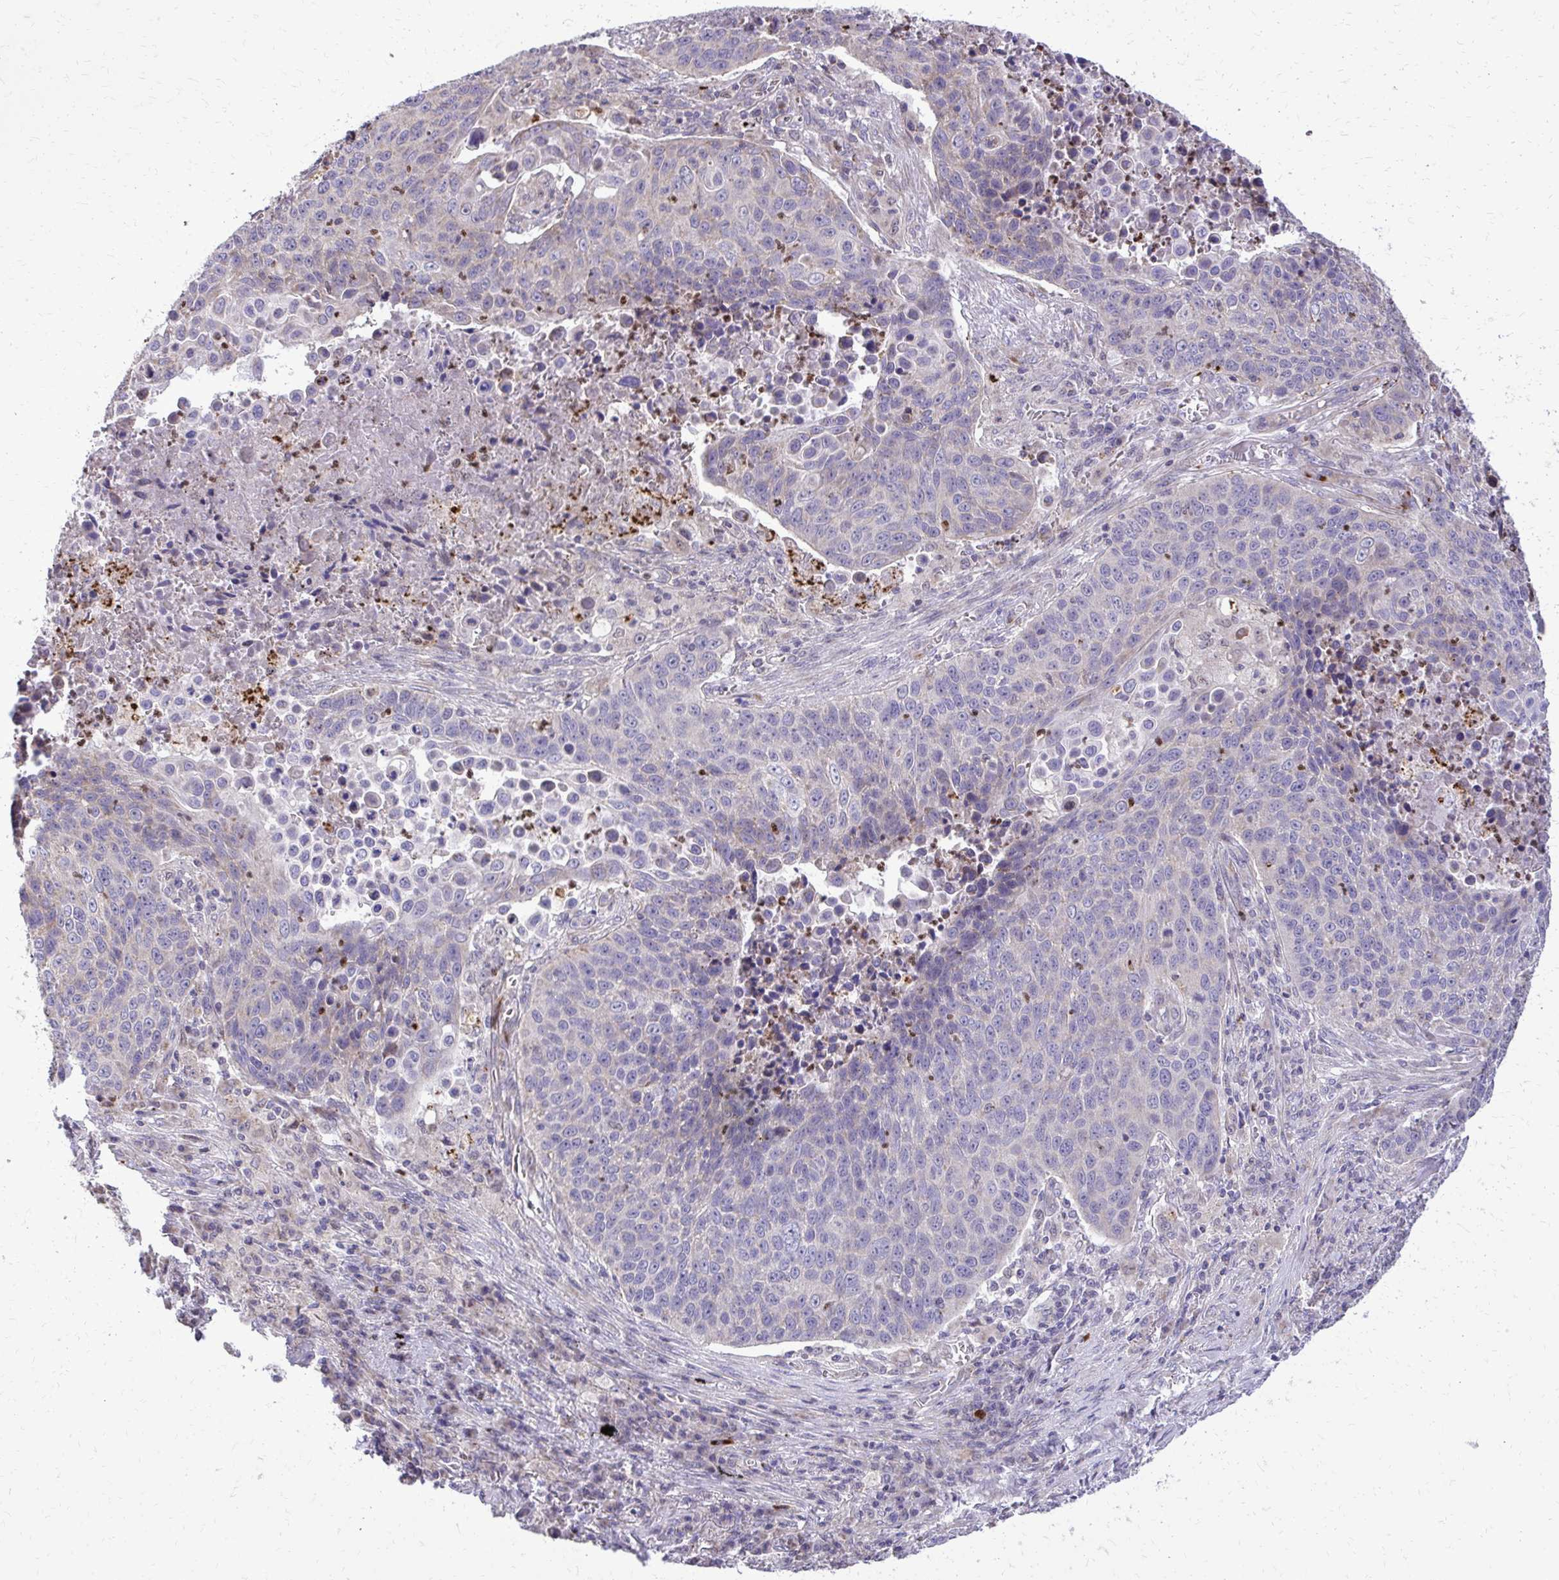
{"staining": {"intensity": "negative", "quantity": "none", "location": "none"}, "tissue": "lung cancer", "cell_type": "Tumor cells", "image_type": "cancer", "snomed": [{"axis": "morphology", "description": "Squamous cell carcinoma, NOS"}, {"axis": "topography", "description": "Lung"}], "caption": "Micrograph shows no significant protein positivity in tumor cells of lung squamous cell carcinoma.", "gene": "ABCC3", "patient": {"sex": "male", "age": 78}}